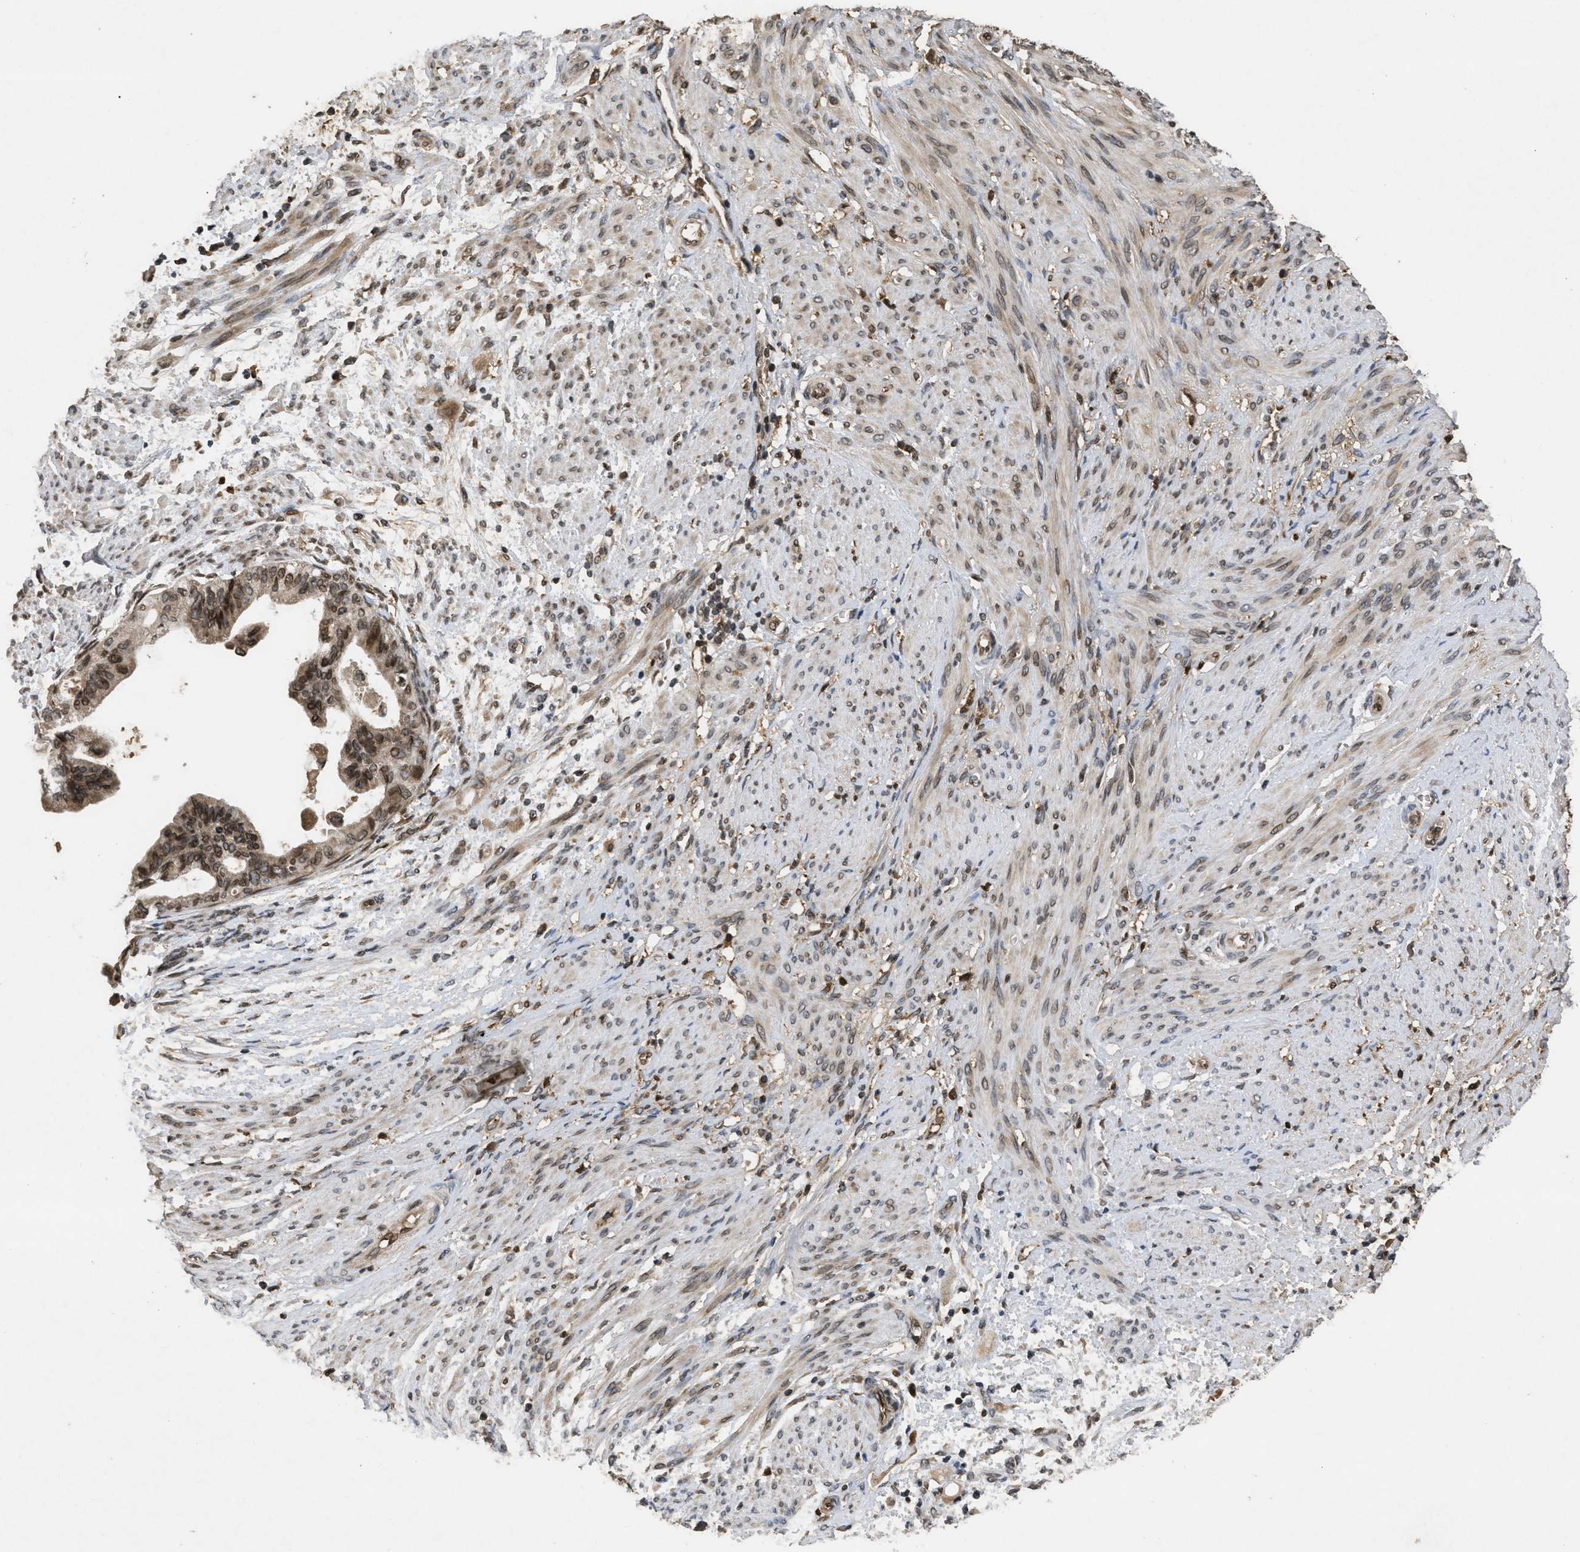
{"staining": {"intensity": "moderate", "quantity": ">75%", "location": "cytoplasmic/membranous,nuclear"}, "tissue": "cervical cancer", "cell_type": "Tumor cells", "image_type": "cancer", "snomed": [{"axis": "morphology", "description": "Normal tissue, NOS"}, {"axis": "morphology", "description": "Adenocarcinoma, NOS"}, {"axis": "topography", "description": "Cervix"}, {"axis": "topography", "description": "Endometrium"}], "caption": "The immunohistochemical stain highlights moderate cytoplasmic/membranous and nuclear positivity in tumor cells of cervical cancer (adenocarcinoma) tissue.", "gene": "CRY1", "patient": {"sex": "female", "age": 86}}